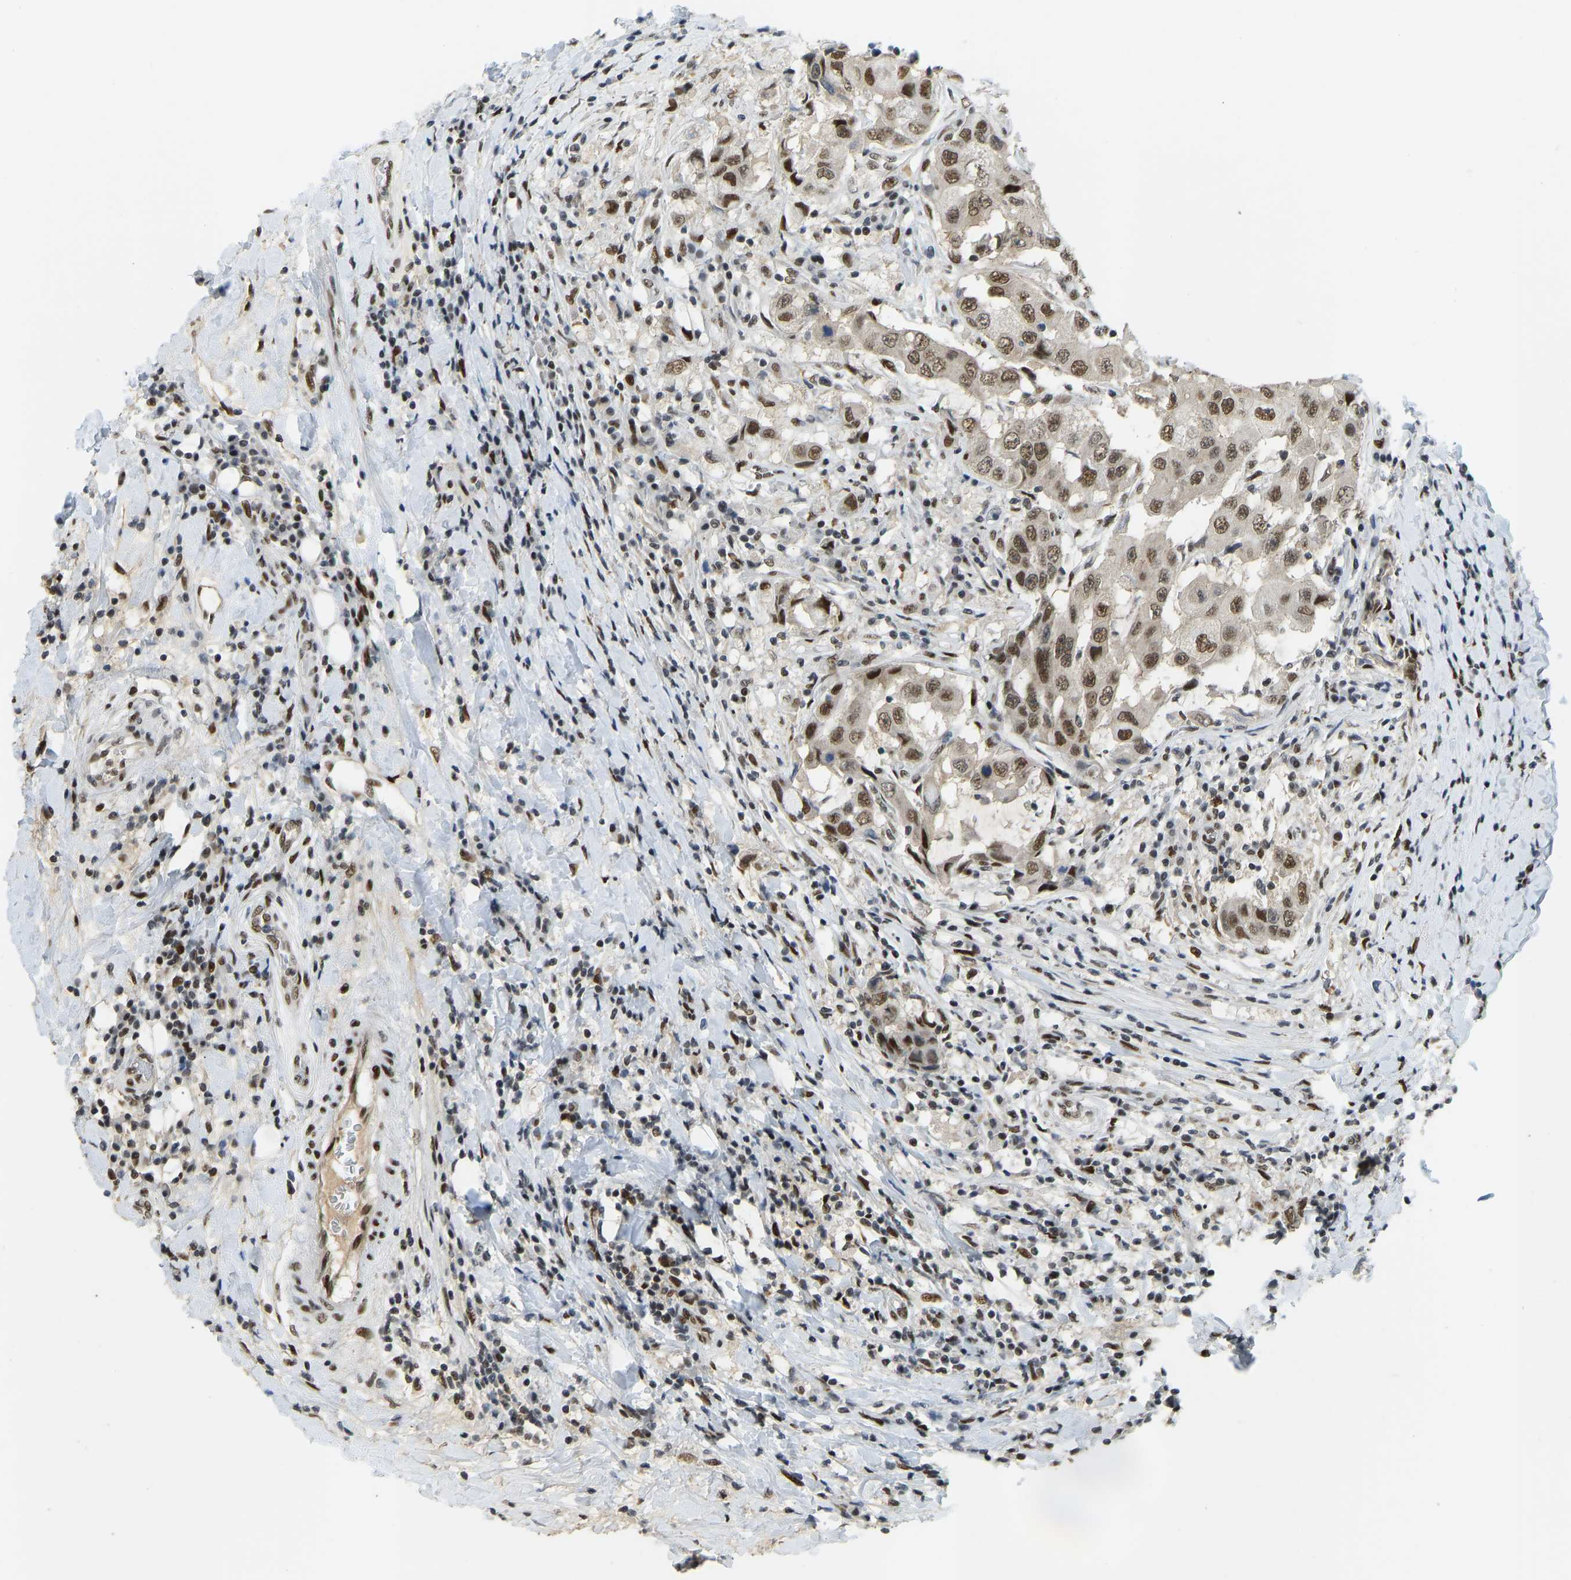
{"staining": {"intensity": "moderate", "quantity": ">75%", "location": "nuclear"}, "tissue": "breast cancer", "cell_type": "Tumor cells", "image_type": "cancer", "snomed": [{"axis": "morphology", "description": "Duct carcinoma"}, {"axis": "topography", "description": "Breast"}], "caption": "IHC image of human breast intraductal carcinoma stained for a protein (brown), which displays medium levels of moderate nuclear positivity in about >75% of tumor cells.", "gene": "FOXK1", "patient": {"sex": "female", "age": 27}}